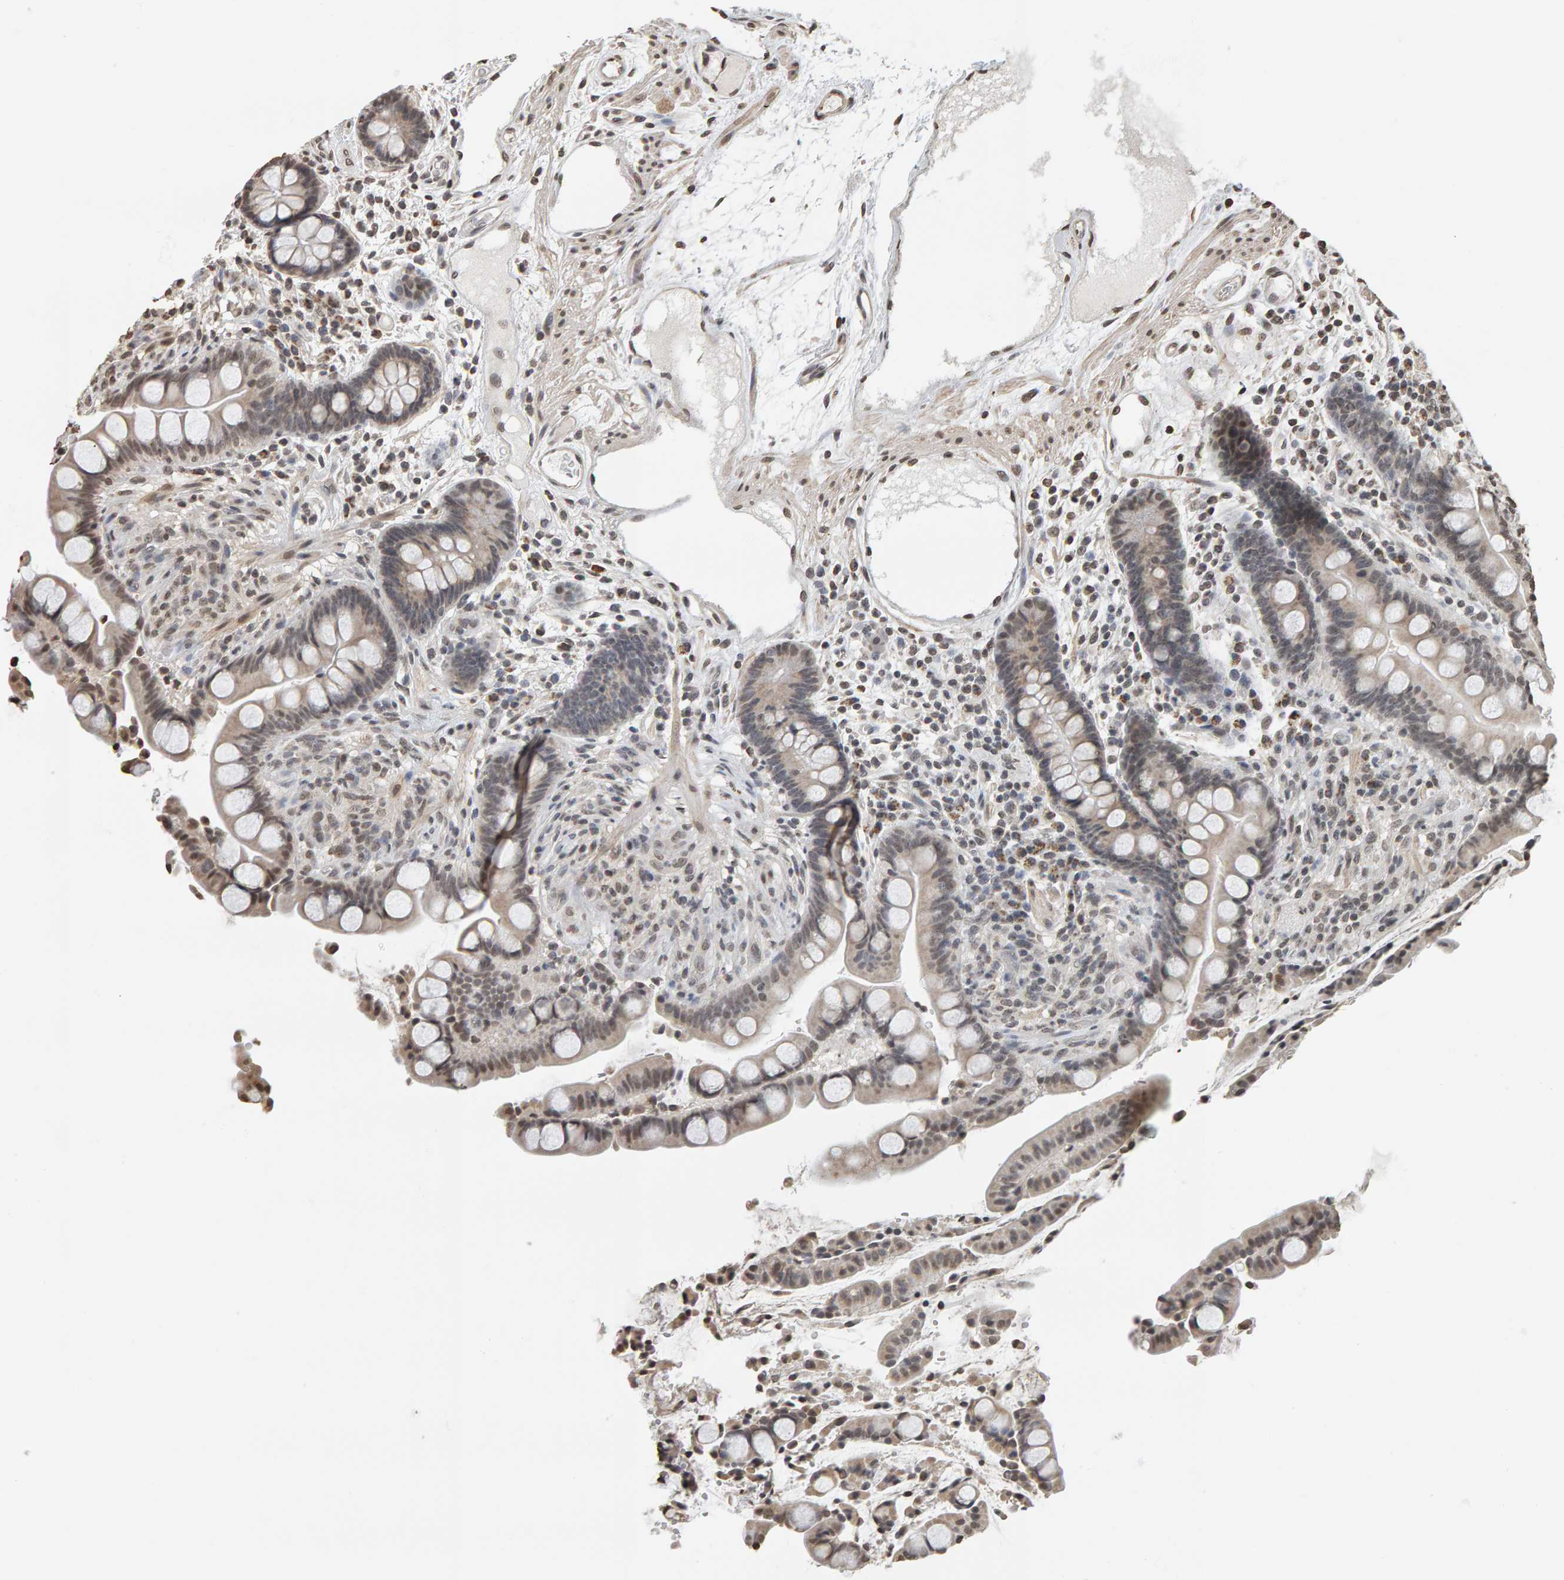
{"staining": {"intensity": "moderate", "quantity": ">75%", "location": "nuclear"}, "tissue": "colon", "cell_type": "Endothelial cells", "image_type": "normal", "snomed": [{"axis": "morphology", "description": "Normal tissue, NOS"}, {"axis": "topography", "description": "Colon"}], "caption": "Protein analysis of normal colon reveals moderate nuclear staining in about >75% of endothelial cells.", "gene": "AFF4", "patient": {"sex": "male", "age": 73}}